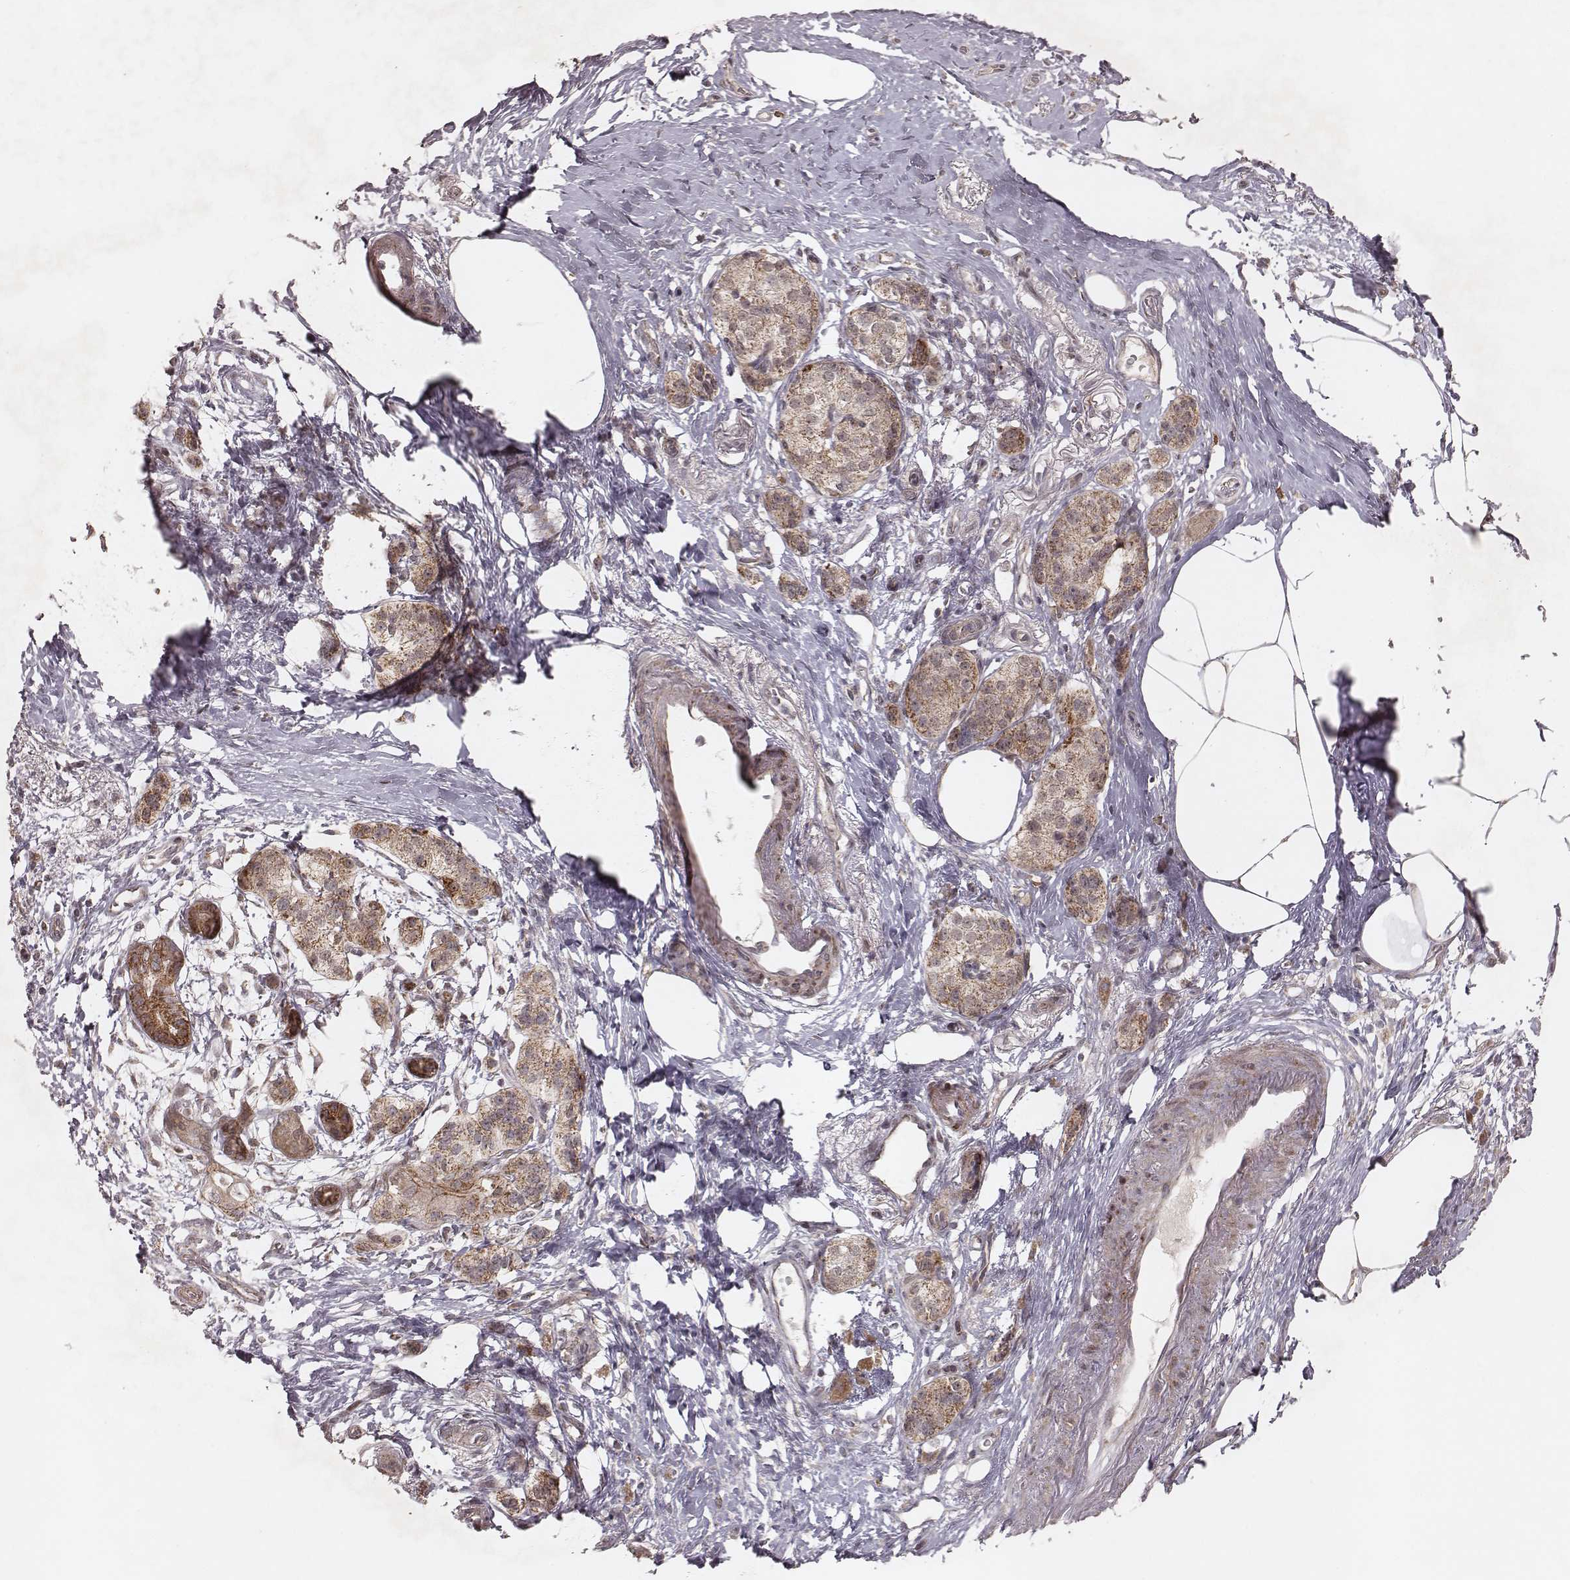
{"staining": {"intensity": "moderate", "quantity": ">75%", "location": "cytoplasmic/membranous"}, "tissue": "pancreatic cancer", "cell_type": "Tumor cells", "image_type": "cancer", "snomed": [{"axis": "morphology", "description": "Adenocarcinoma, NOS"}, {"axis": "topography", "description": "Pancreas"}], "caption": "Tumor cells show medium levels of moderate cytoplasmic/membranous expression in approximately >75% of cells in human pancreatic cancer.", "gene": "NDUFA7", "patient": {"sex": "female", "age": 72}}